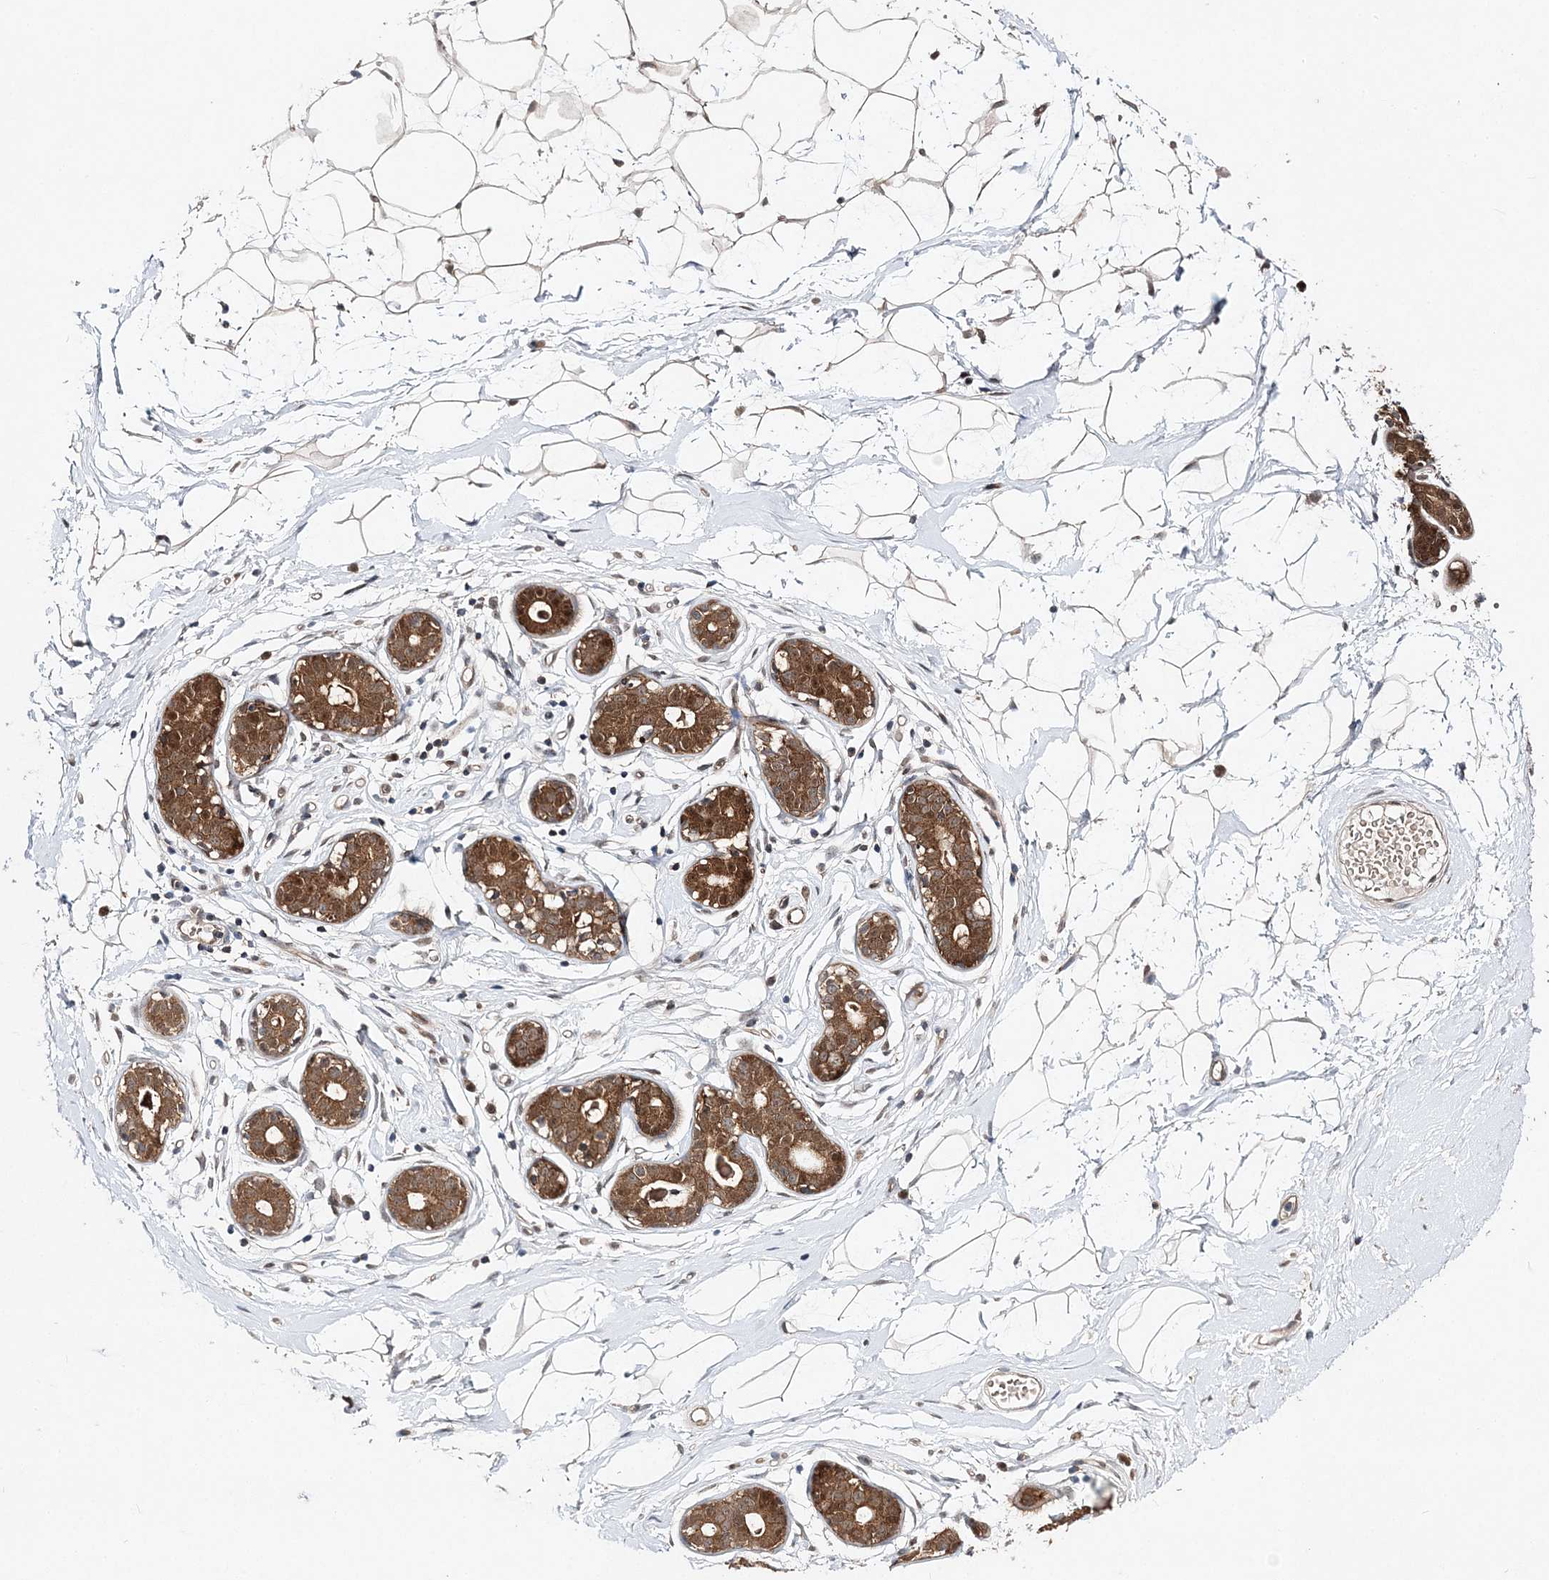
{"staining": {"intensity": "negative", "quantity": "none", "location": "none"}, "tissue": "breast", "cell_type": "Adipocytes", "image_type": "normal", "snomed": [{"axis": "morphology", "description": "Normal tissue, NOS"}, {"axis": "topography", "description": "Breast"}], "caption": "Histopathology image shows no protein positivity in adipocytes of unremarkable breast. (DAB (3,3'-diaminobenzidine) immunohistochemistry (IHC) visualized using brightfield microscopy, high magnification).", "gene": "NIF3L1", "patient": {"sex": "female", "age": 23}}